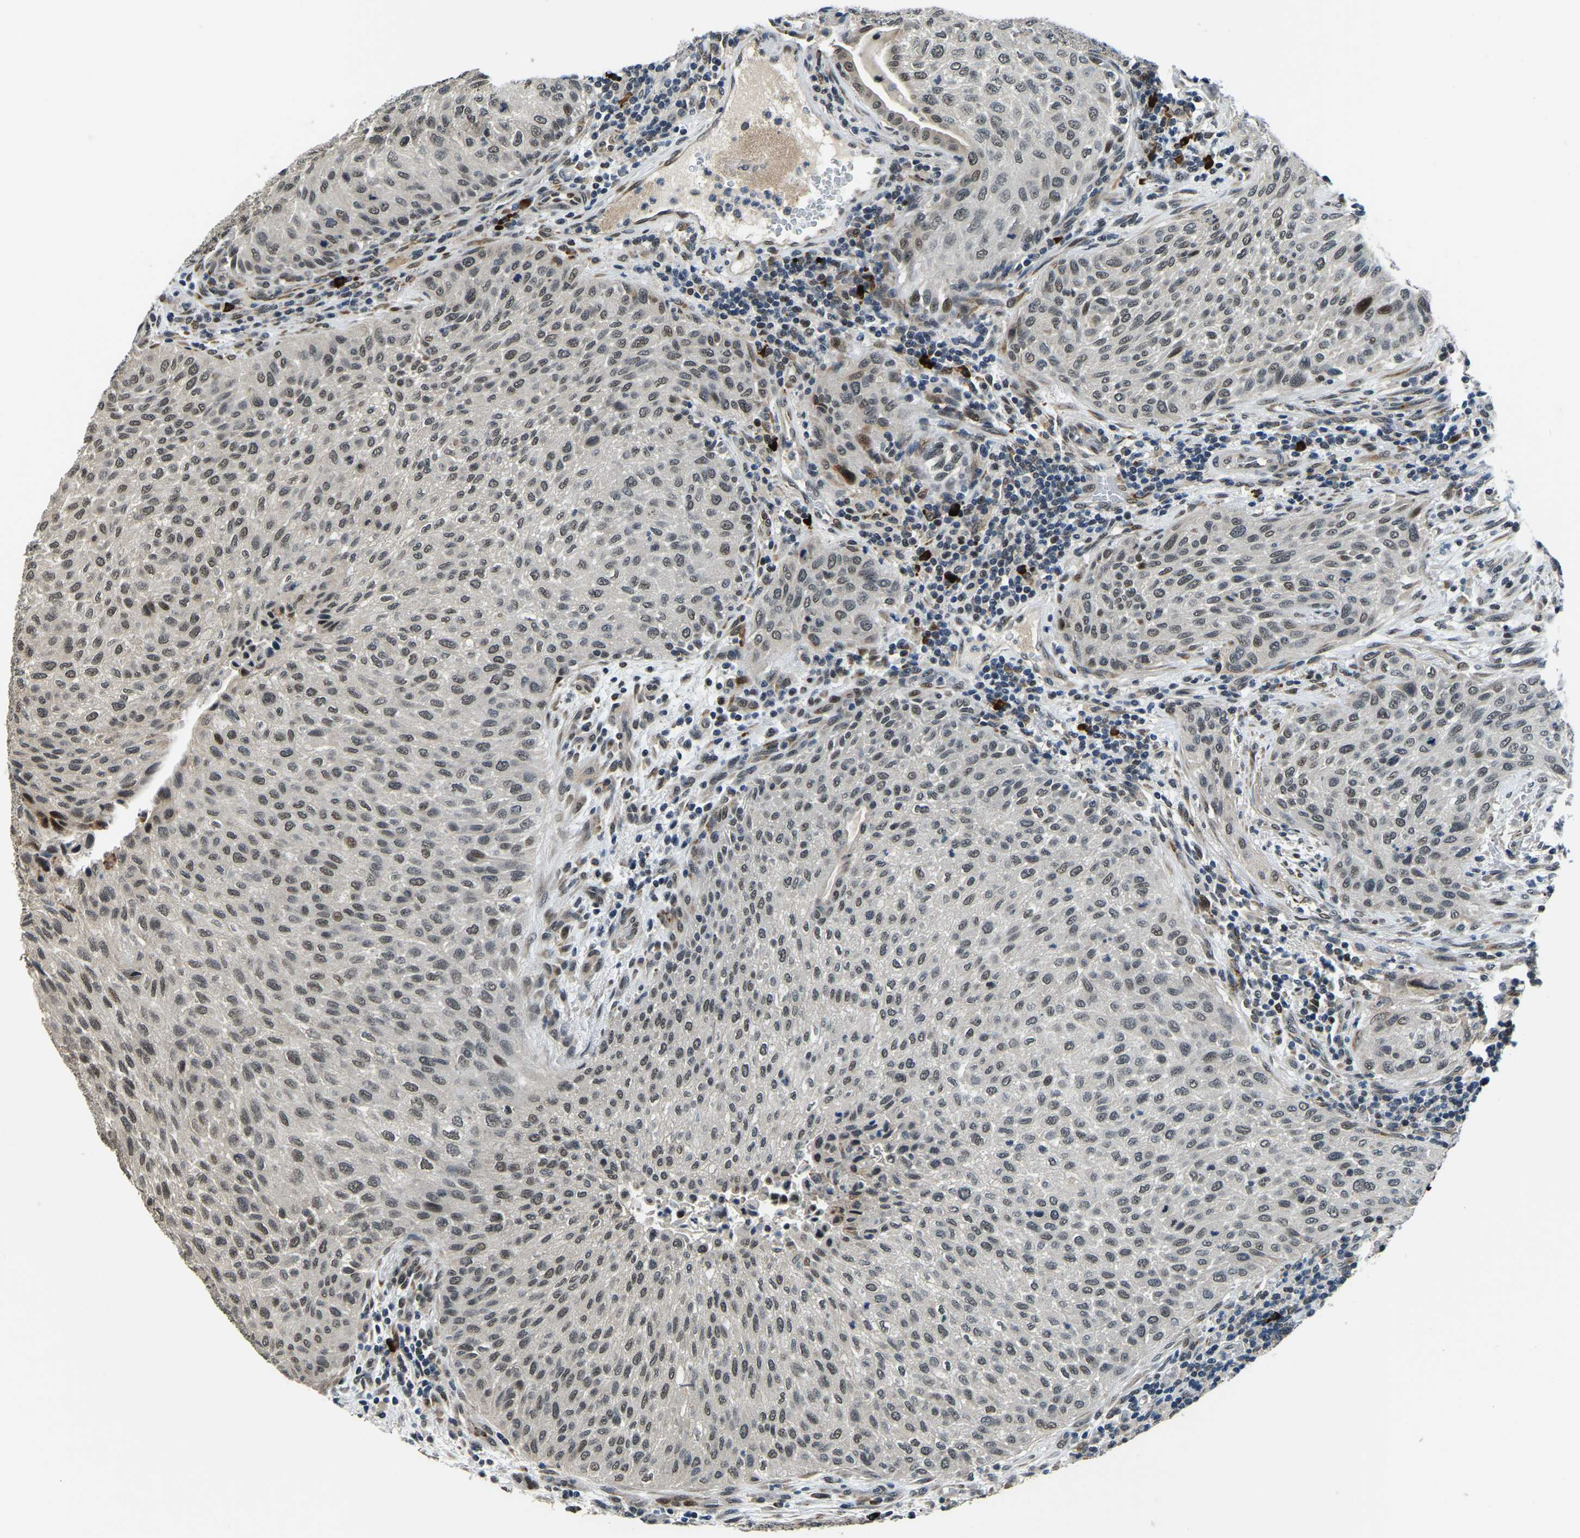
{"staining": {"intensity": "moderate", "quantity": ">75%", "location": "nuclear"}, "tissue": "urothelial cancer", "cell_type": "Tumor cells", "image_type": "cancer", "snomed": [{"axis": "morphology", "description": "Urothelial carcinoma, Low grade"}, {"axis": "morphology", "description": "Urothelial carcinoma, High grade"}, {"axis": "topography", "description": "Urinary bladder"}], "caption": "Urothelial cancer stained with a brown dye shows moderate nuclear positive staining in approximately >75% of tumor cells.", "gene": "ING2", "patient": {"sex": "male", "age": 35}}